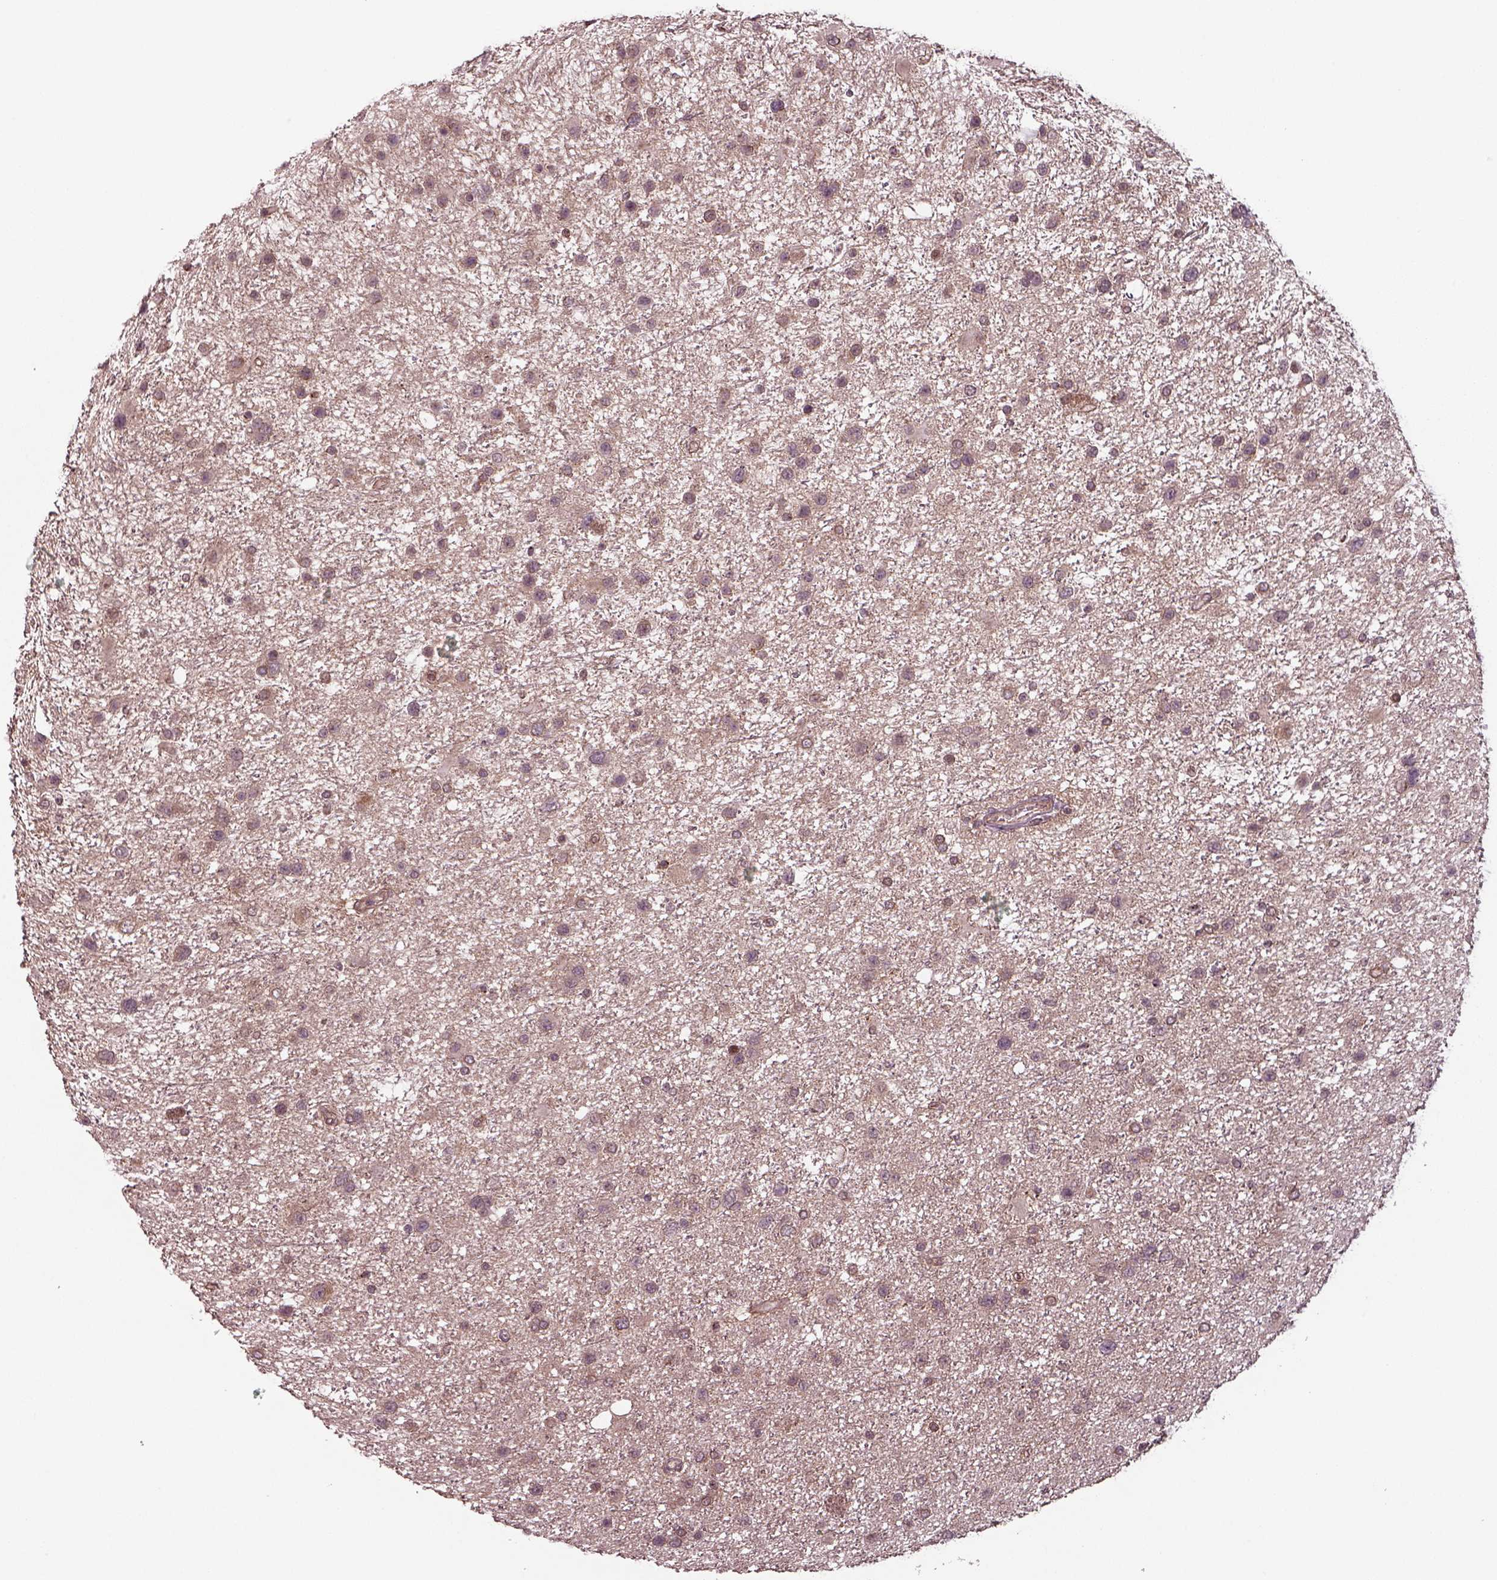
{"staining": {"intensity": "weak", "quantity": "25%-75%", "location": "cytoplasmic/membranous"}, "tissue": "glioma", "cell_type": "Tumor cells", "image_type": "cancer", "snomed": [{"axis": "morphology", "description": "Glioma, malignant, Low grade"}, {"axis": "topography", "description": "Brain"}], "caption": "This is an image of immunohistochemistry (IHC) staining of glioma, which shows weak expression in the cytoplasmic/membranous of tumor cells.", "gene": "CHMP3", "patient": {"sex": "female", "age": 32}}